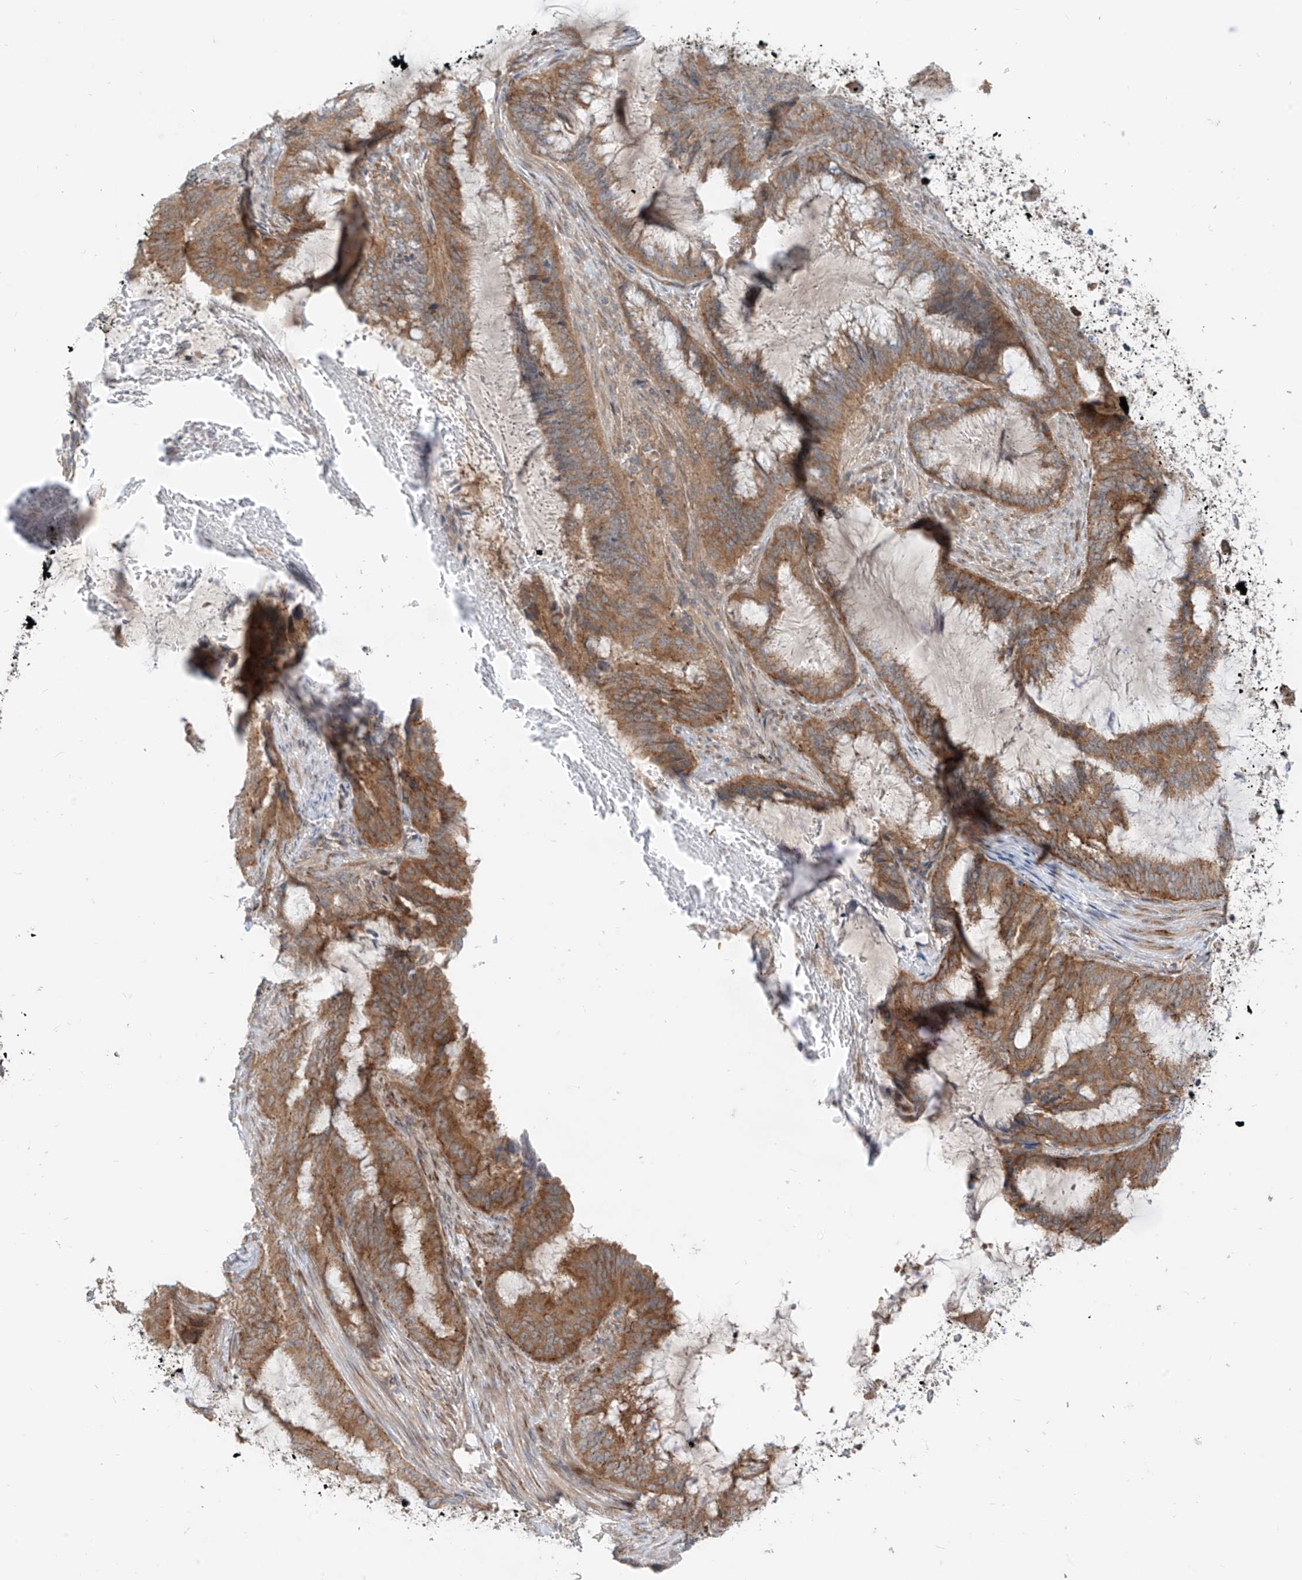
{"staining": {"intensity": "moderate", "quantity": ">75%", "location": "cytoplasmic/membranous"}, "tissue": "endometrial cancer", "cell_type": "Tumor cells", "image_type": "cancer", "snomed": [{"axis": "morphology", "description": "Adenocarcinoma, NOS"}, {"axis": "topography", "description": "Endometrium"}], "caption": "Endometrial cancer was stained to show a protein in brown. There is medium levels of moderate cytoplasmic/membranous positivity in approximately >75% of tumor cells. (IHC, brightfield microscopy, high magnification).", "gene": "MTUS2", "patient": {"sex": "female", "age": 51}}